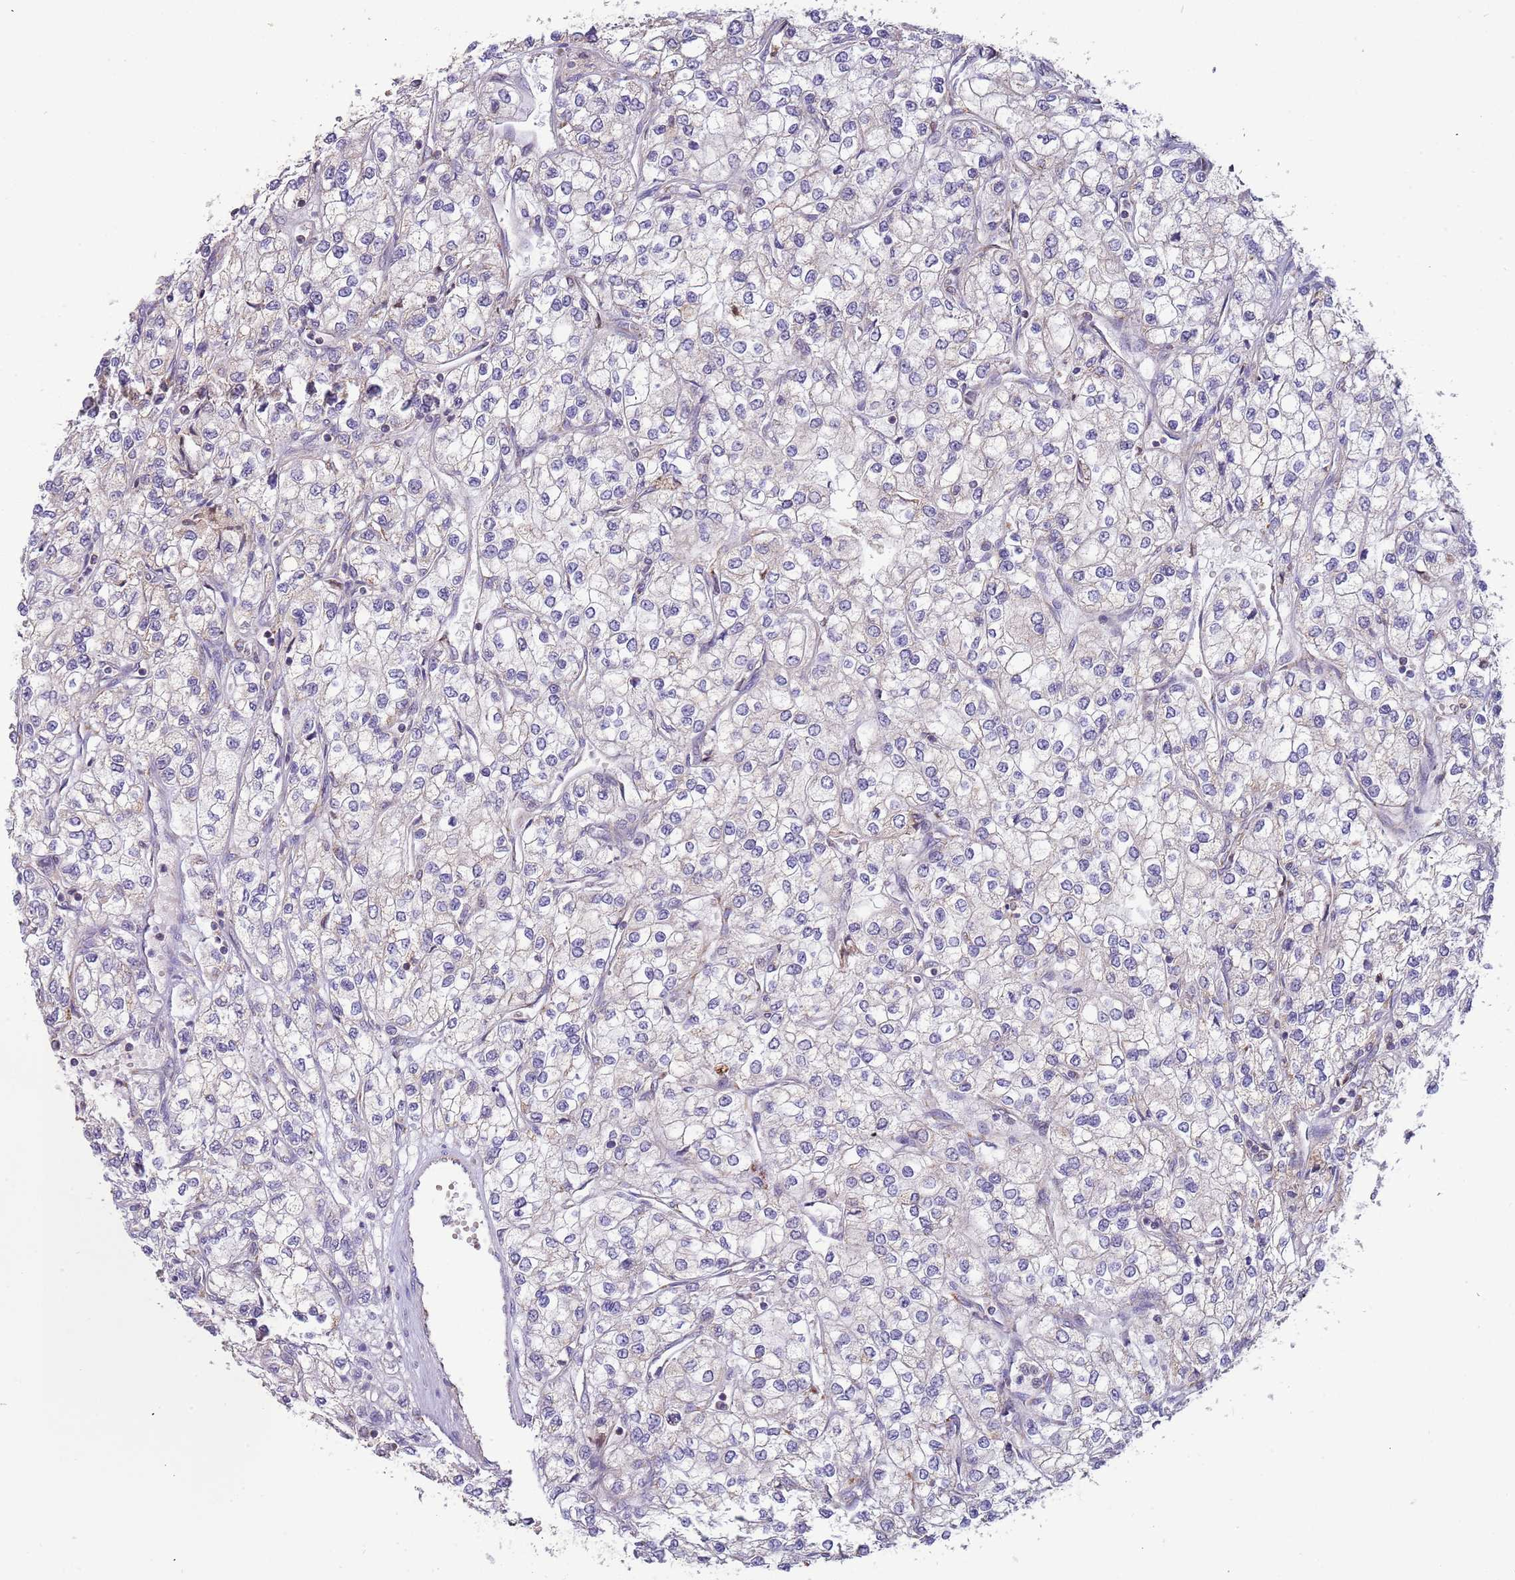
{"staining": {"intensity": "negative", "quantity": "none", "location": "none"}, "tissue": "renal cancer", "cell_type": "Tumor cells", "image_type": "cancer", "snomed": [{"axis": "morphology", "description": "Adenocarcinoma, NOS"}, {"axis": "topography", "description": "Kidney"}], "caption": "The IHC histopathology image has no significant positivity in tumor cells of renal adenocarcinoma tissue.", "gene": "VPS16", "patient": {"sex": "male", "age": 80}}